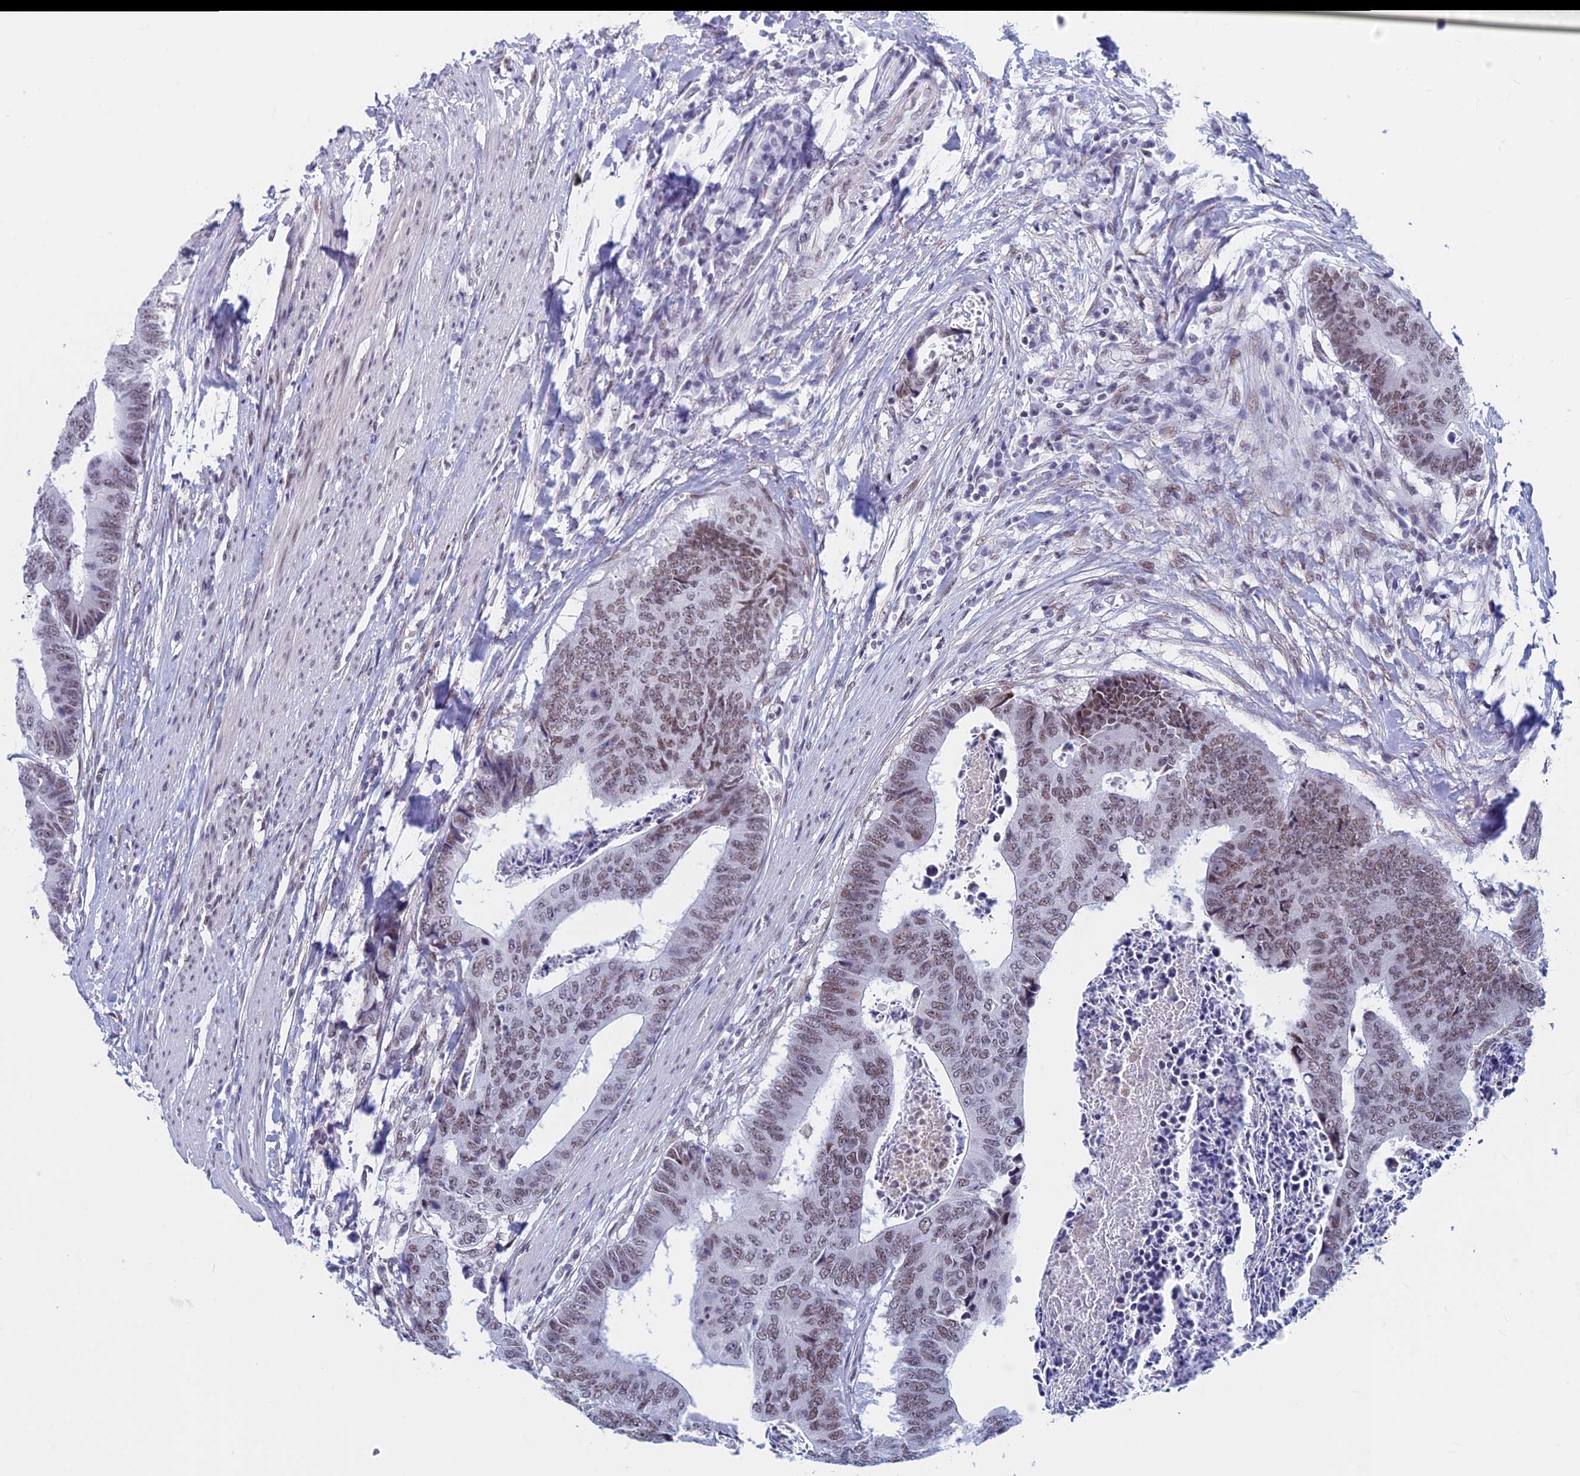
{"staining": {"intensity": "weak", "quantity": ">75%", "location": "nuclear"}, "tissue": "colorectal cancer", "cell_type": "Tumor cells", "image_type": "cancer", "snomed": [{"axis": "morphology", "description": "Adenocarcinoma, NOS"}, {"axis": "topography", "description": "Rectum"}], "caption": "Adenocarcinoma (colorectal) stained for a protein shows weak nuclear positivity in tumor cells. (Stains: DAB in brown, nuclei in blue, Microscopy: brightfield microscopy at high magnification).", "gene": "ASH2L", "patient": {"sex": "male", "age": 84}}